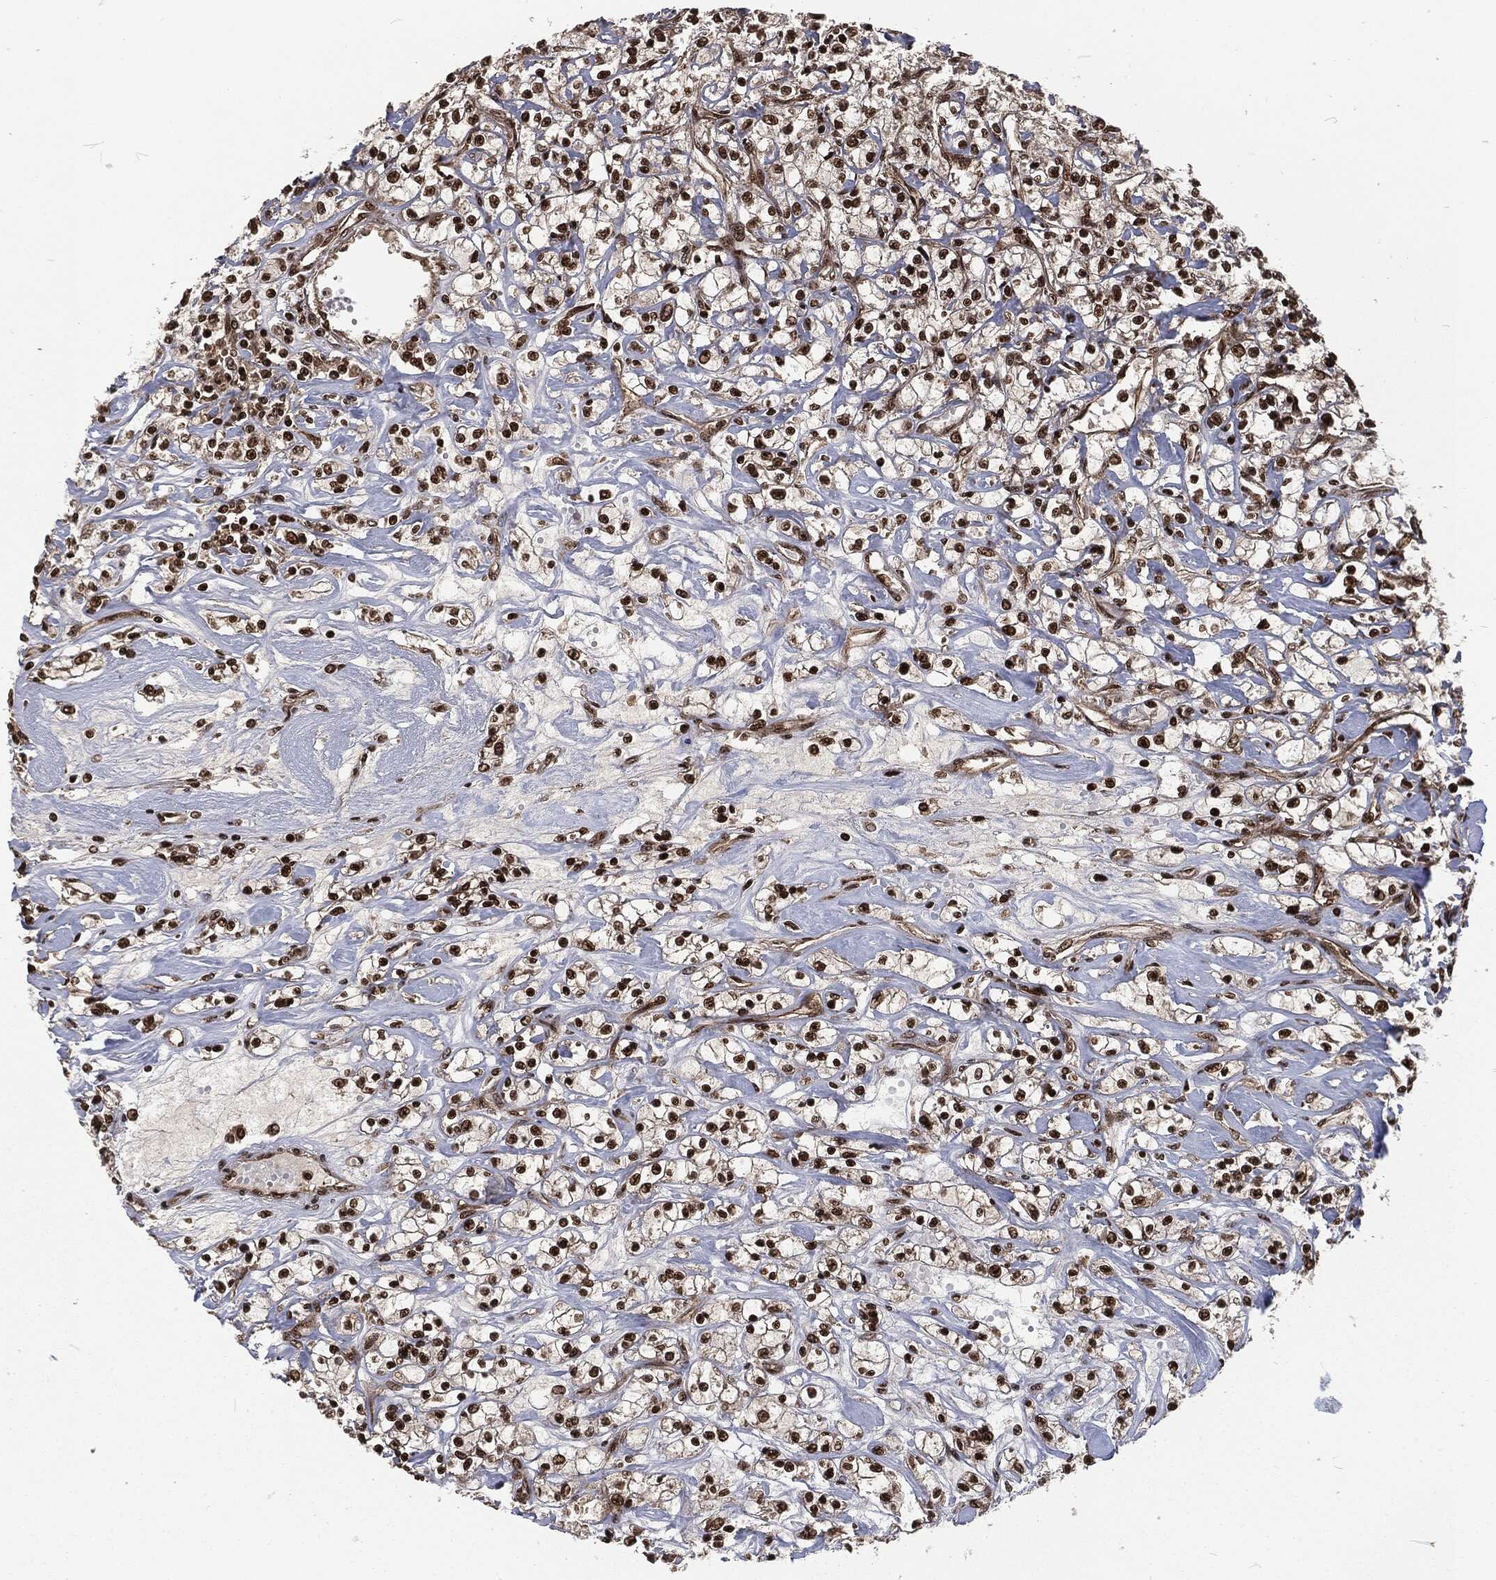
{"staining": {"intensity": "strong", "quantity": "25%-75%", "location": "nuclear"}, "tissue": "renal cancer", "cell_type": "Tumor cells", "image_type": "cancer", "snomed": [{"axis": "morphology", "description": "Adenocarcinoma, NOS"}, {"axis": "topography", "description": "Kidney"}], "caption": "High-magnification brightfield microscopy of renal cancer (adenocarcinoma) stained with DAB (3,3'-diaminobenzidine) (brown) and counterstained with hematoxylin (blue). tumor cells exhibit strong nuclear expression is appreciated in approximately25%-75% of cells.", "gene": "NGRN", "patient": {"sex": "female", "age": 59}}